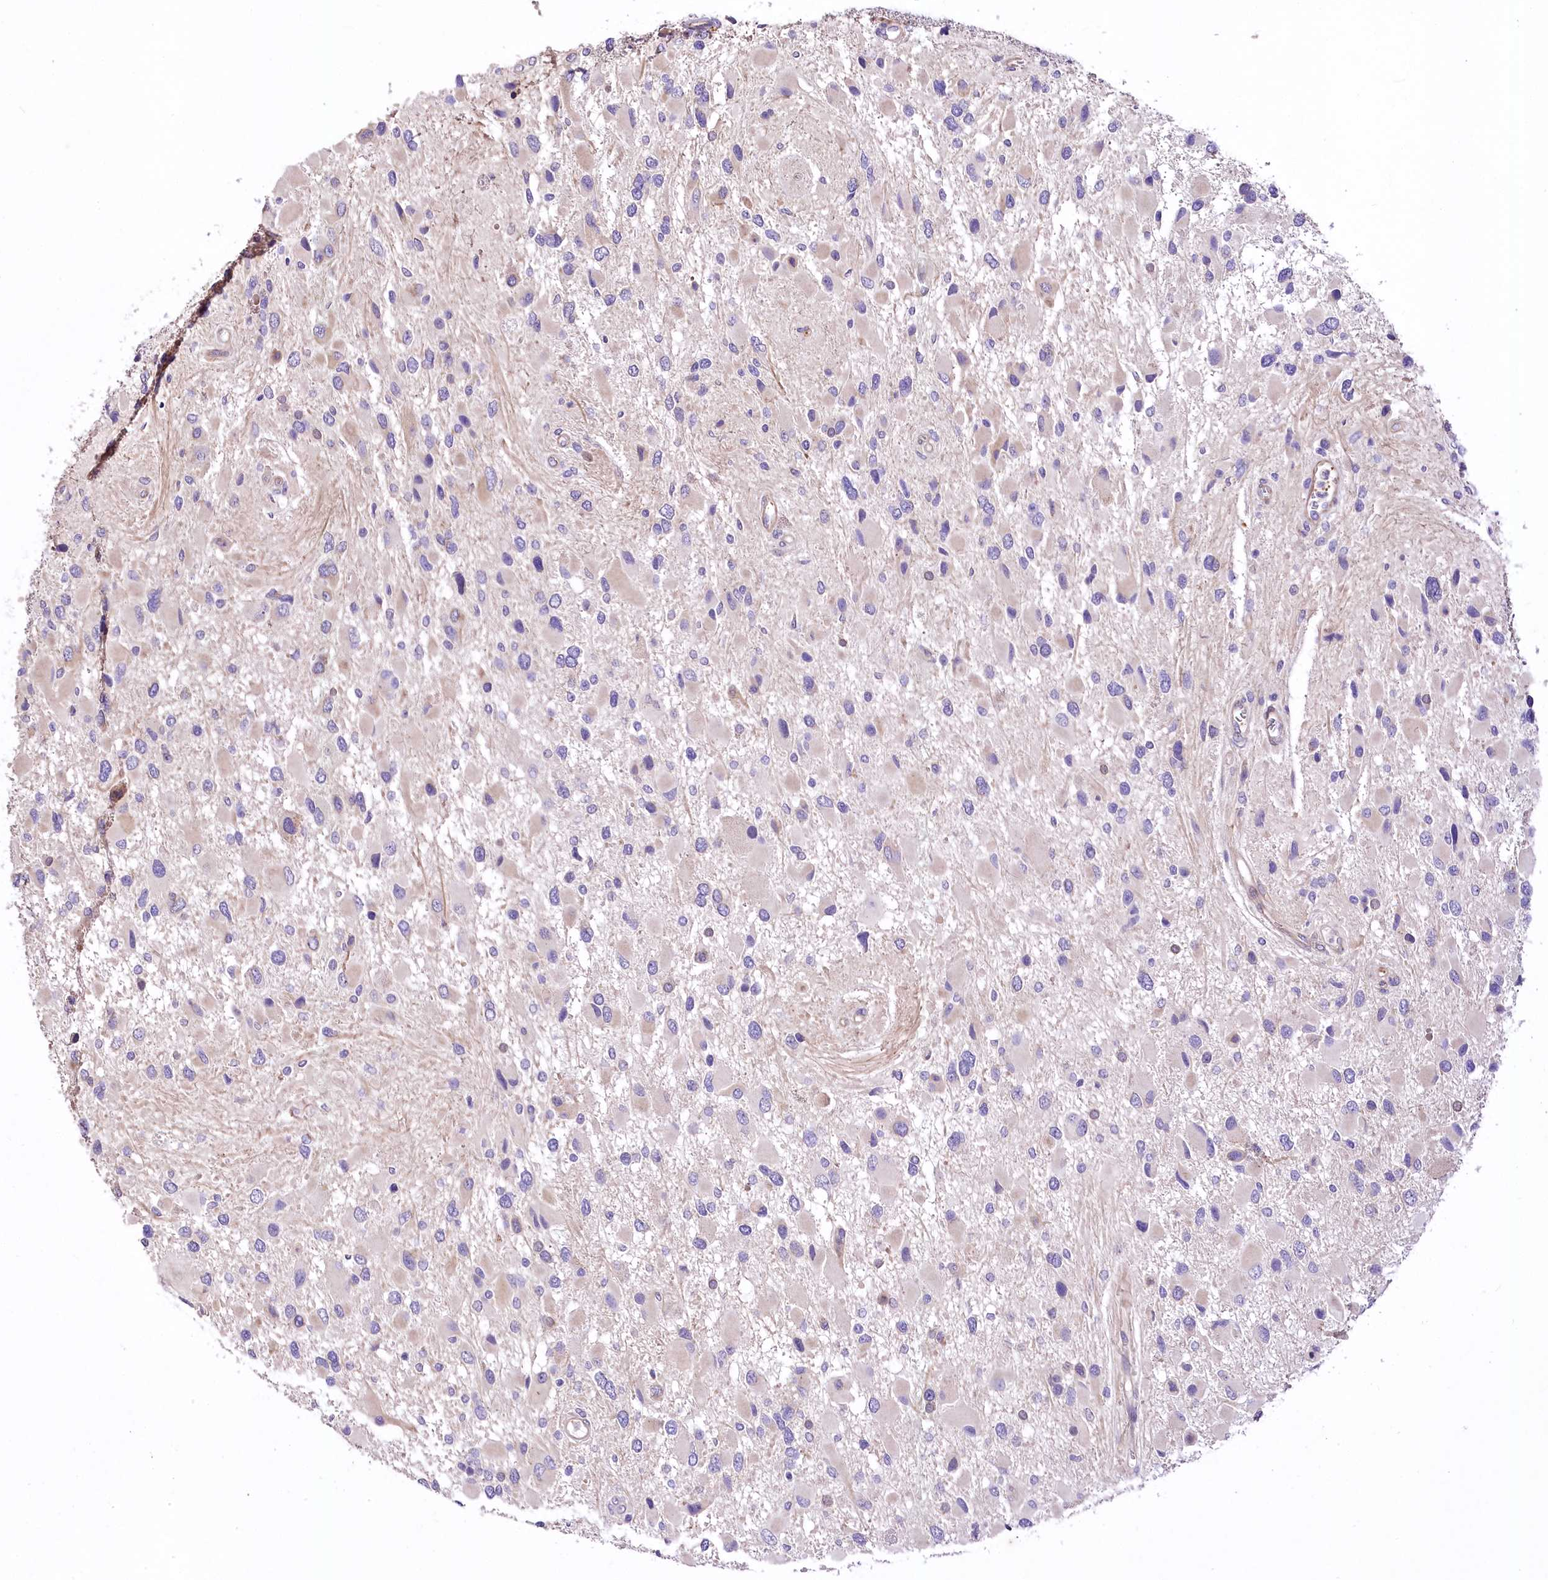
{"staining": {"intensity": "negative", "quantity": "none", "location": "none"}, "tissue": "glioma", "cell_type": "Tumor cells", "image_type": "cancer", "snomed": [{"axis": "morphology", "description": "Glioma, malignant, High grade"}, {"axis": "topography", "description": "Brain"}], "caption": "Immunohistochemistry (IHC) histopathology image of human glioma stained for a protein (brown), which exhibits no expression in tumor cells. (Immunohistochemistry (IHC), brightfield microscopy, high magnification).", "gene": "RDH16", "patient": {"sex": "male", "age": 53}}